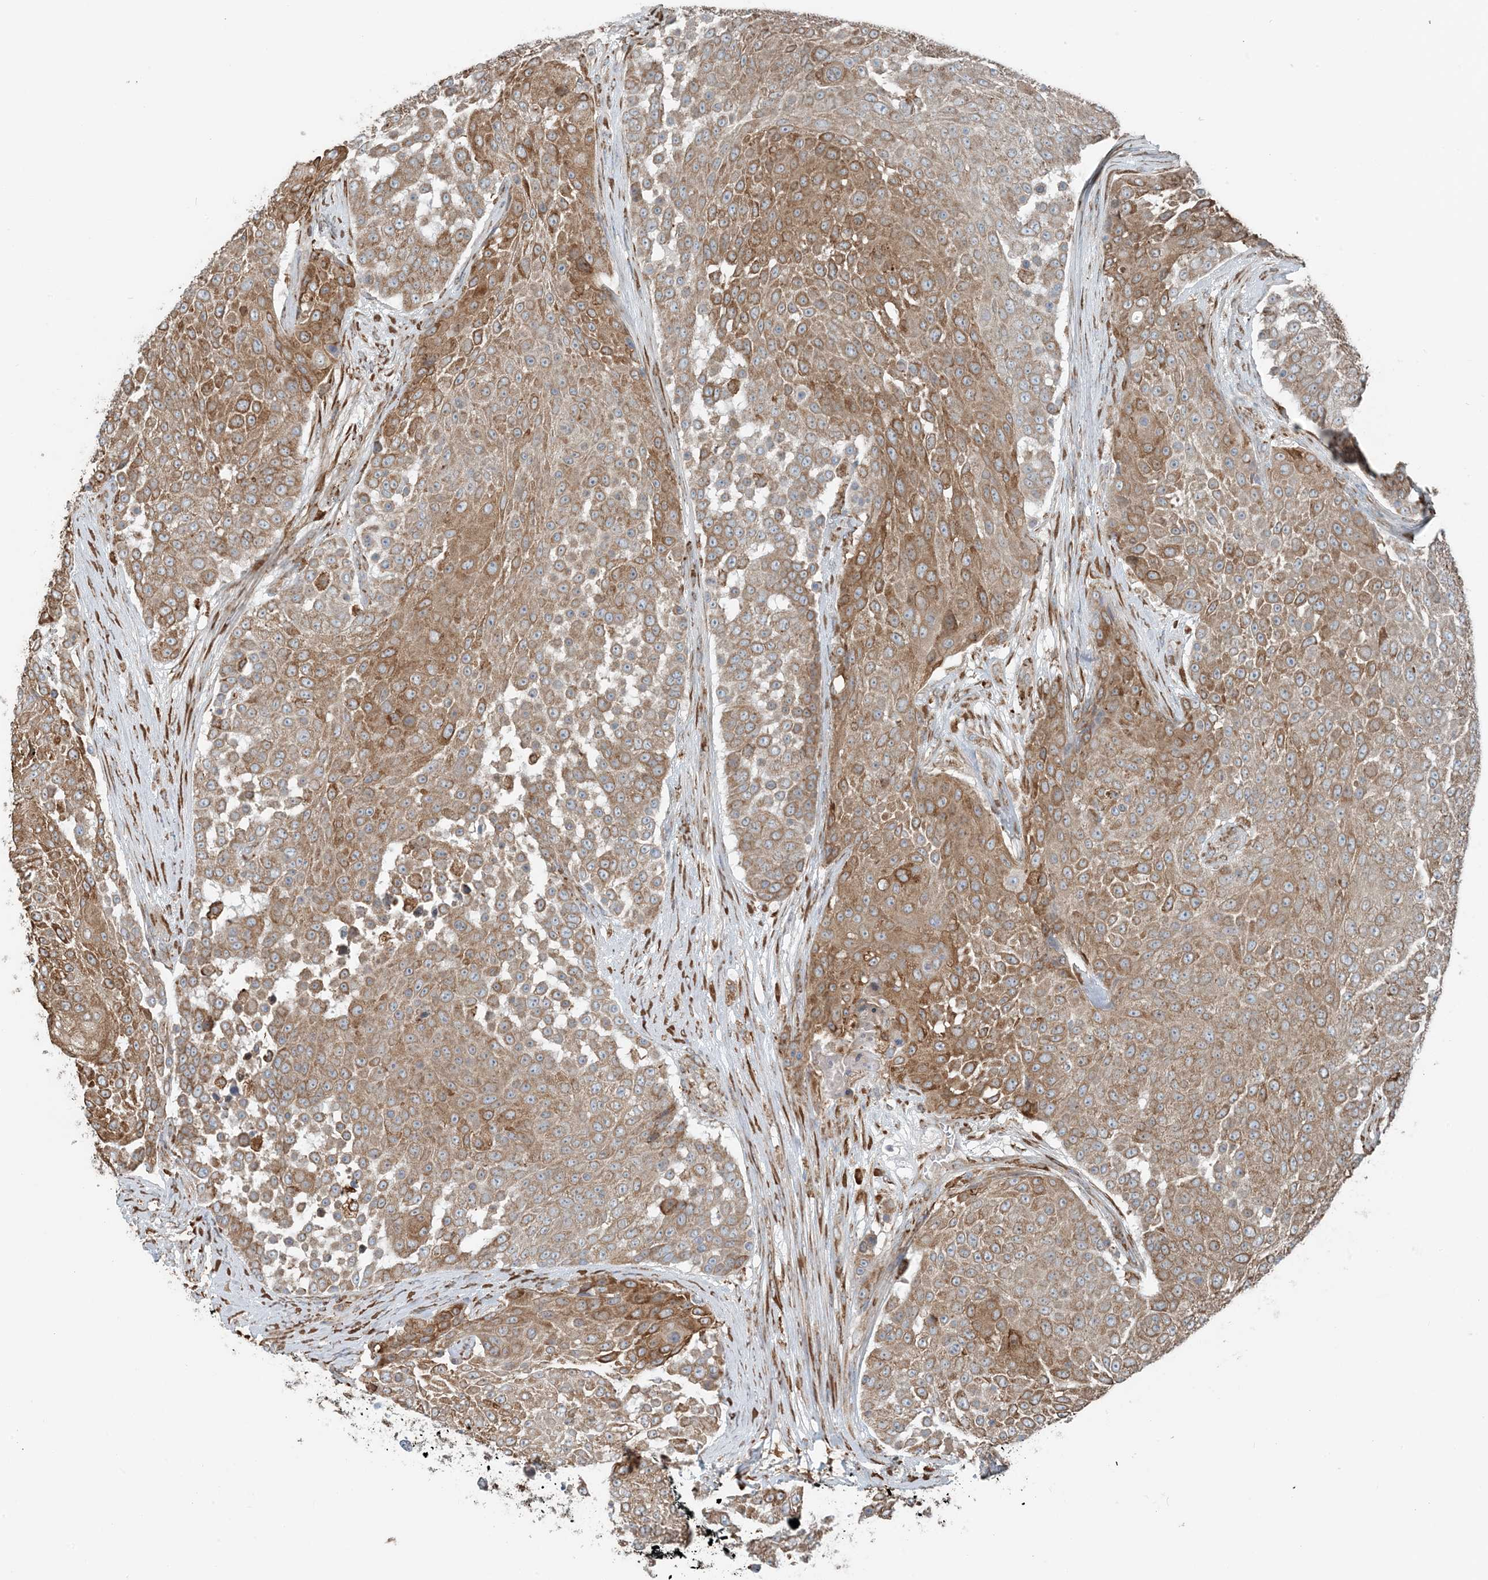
{"staining": {"intensity": "moderate", "quantity": ">75%", "location": "cytoplasmic/membranous"}, "tissue": "urothelial cancer", "cell_type": "Tumor cells", "image_type": "cancer", "snomed": [{"axis": "morphology", "description": "Urothelial carcinoma, High grade"}, {"axis": "topography", "description": "Urinary bladder"}], "caption": "High-magnification brightfield microscopy of urothelial cancer stained with DAB (3,3'-diaminobenzidine) (brown) and counterstained with hematoxylin (blue). tumor cells exhibit moderate cytoplasmic/membranous positivity is identified in about>75% of cells. The staining was performed using DAB, with brown indicating positive protein expression. Nuclei are stained blue with hematoxylin.", "gene": "CERKL", "patient": {"sex": "female", "age": 63}}